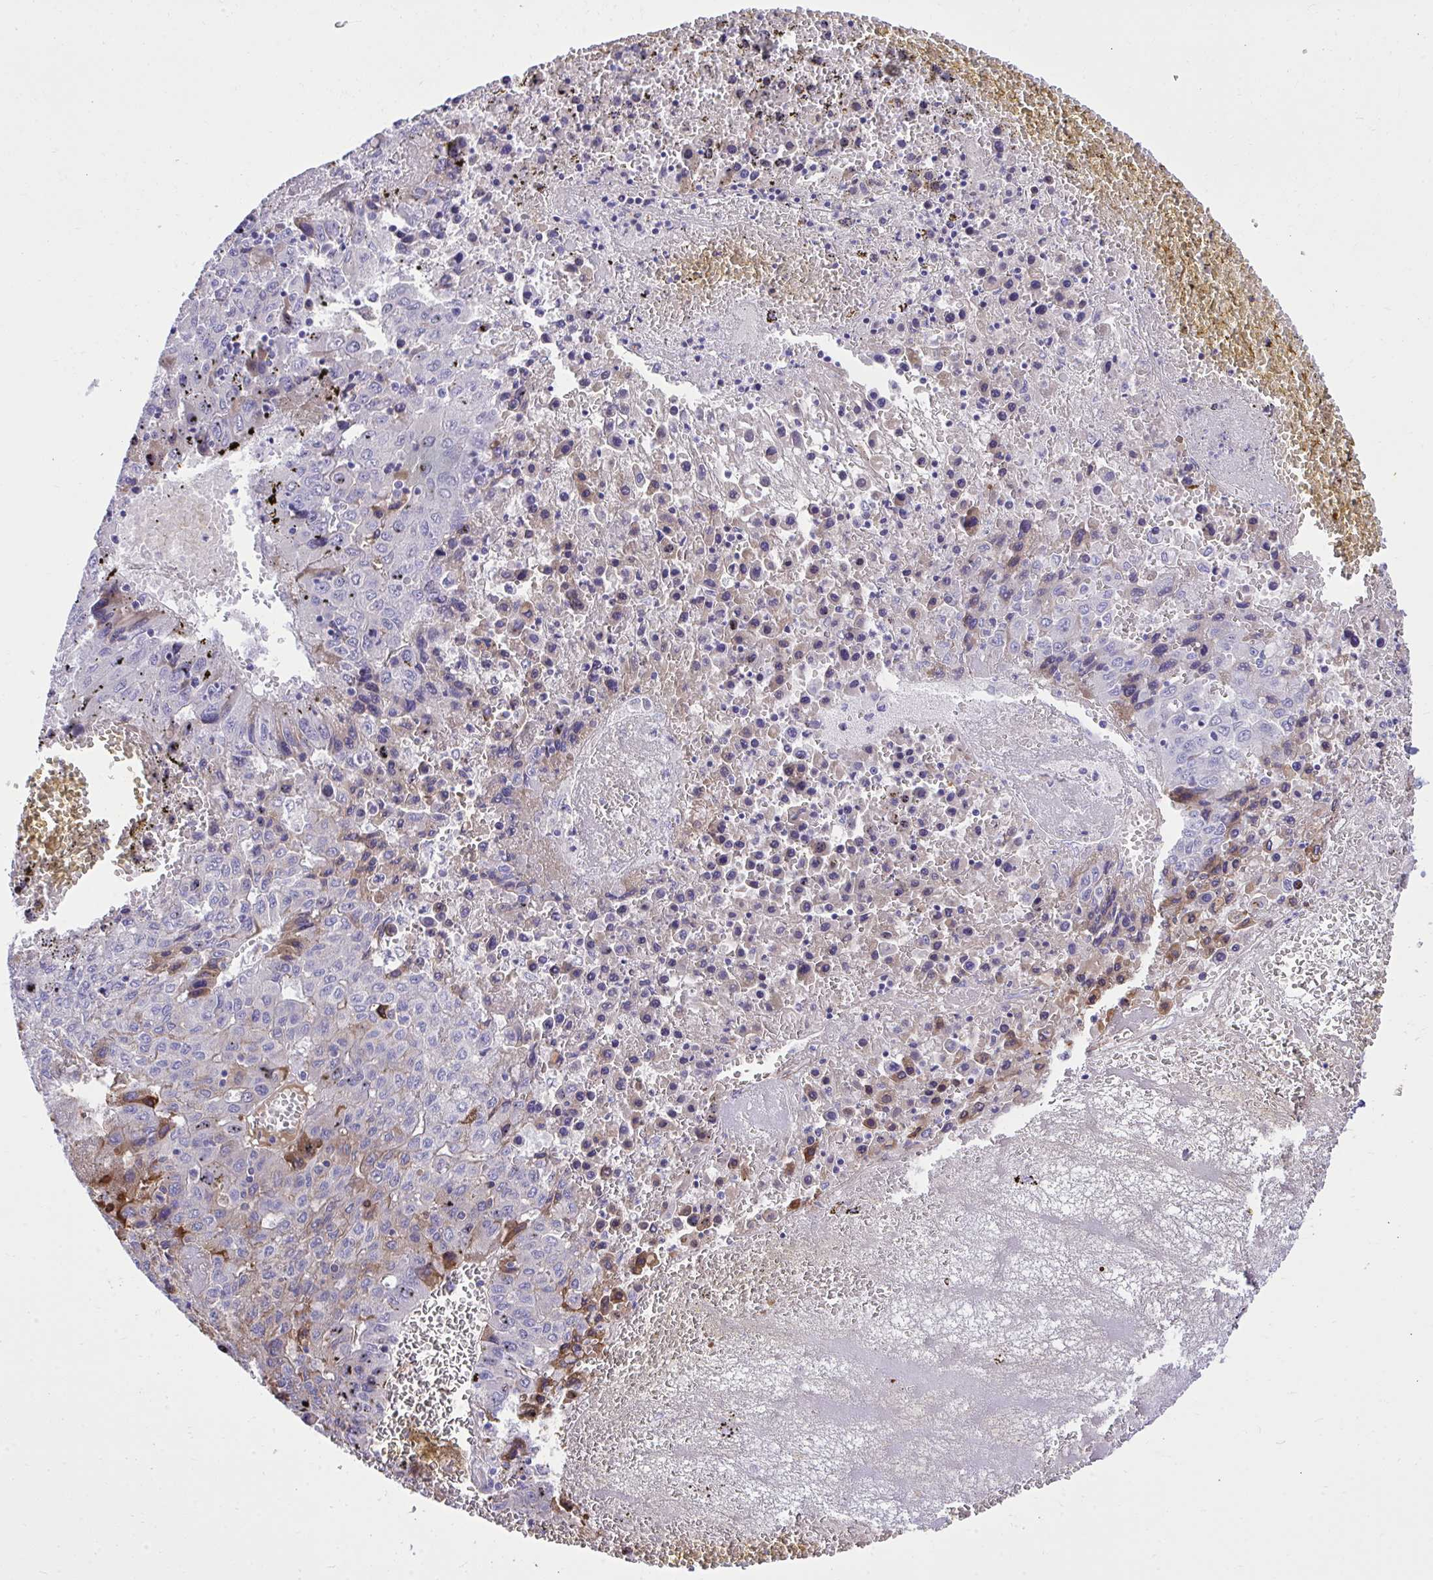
{"staining": {"intensity": "negative", "quantity": "none", "location": "none"}, "tissue": "liver cancer", "cell_type": "Tumor cells", "image_type": "cancer", "snomed": [{"axis": "morphology", "description": "Carcinoma, Hepatocellular, NOS"}, {"axis": "topography", "description": "Liver"}], "caption": "Hepatocellular carcinoma (liver) was stained to show a protein in brown. There is no significant staining in tumor cells. The staining was performed using DAB to visualize the protein expression in brown, while the nuclei were stained in blue with hematoxylin (Magnification: 20x).", "gene": "HRG", "patient": {"sex": "female", "age": 53}}